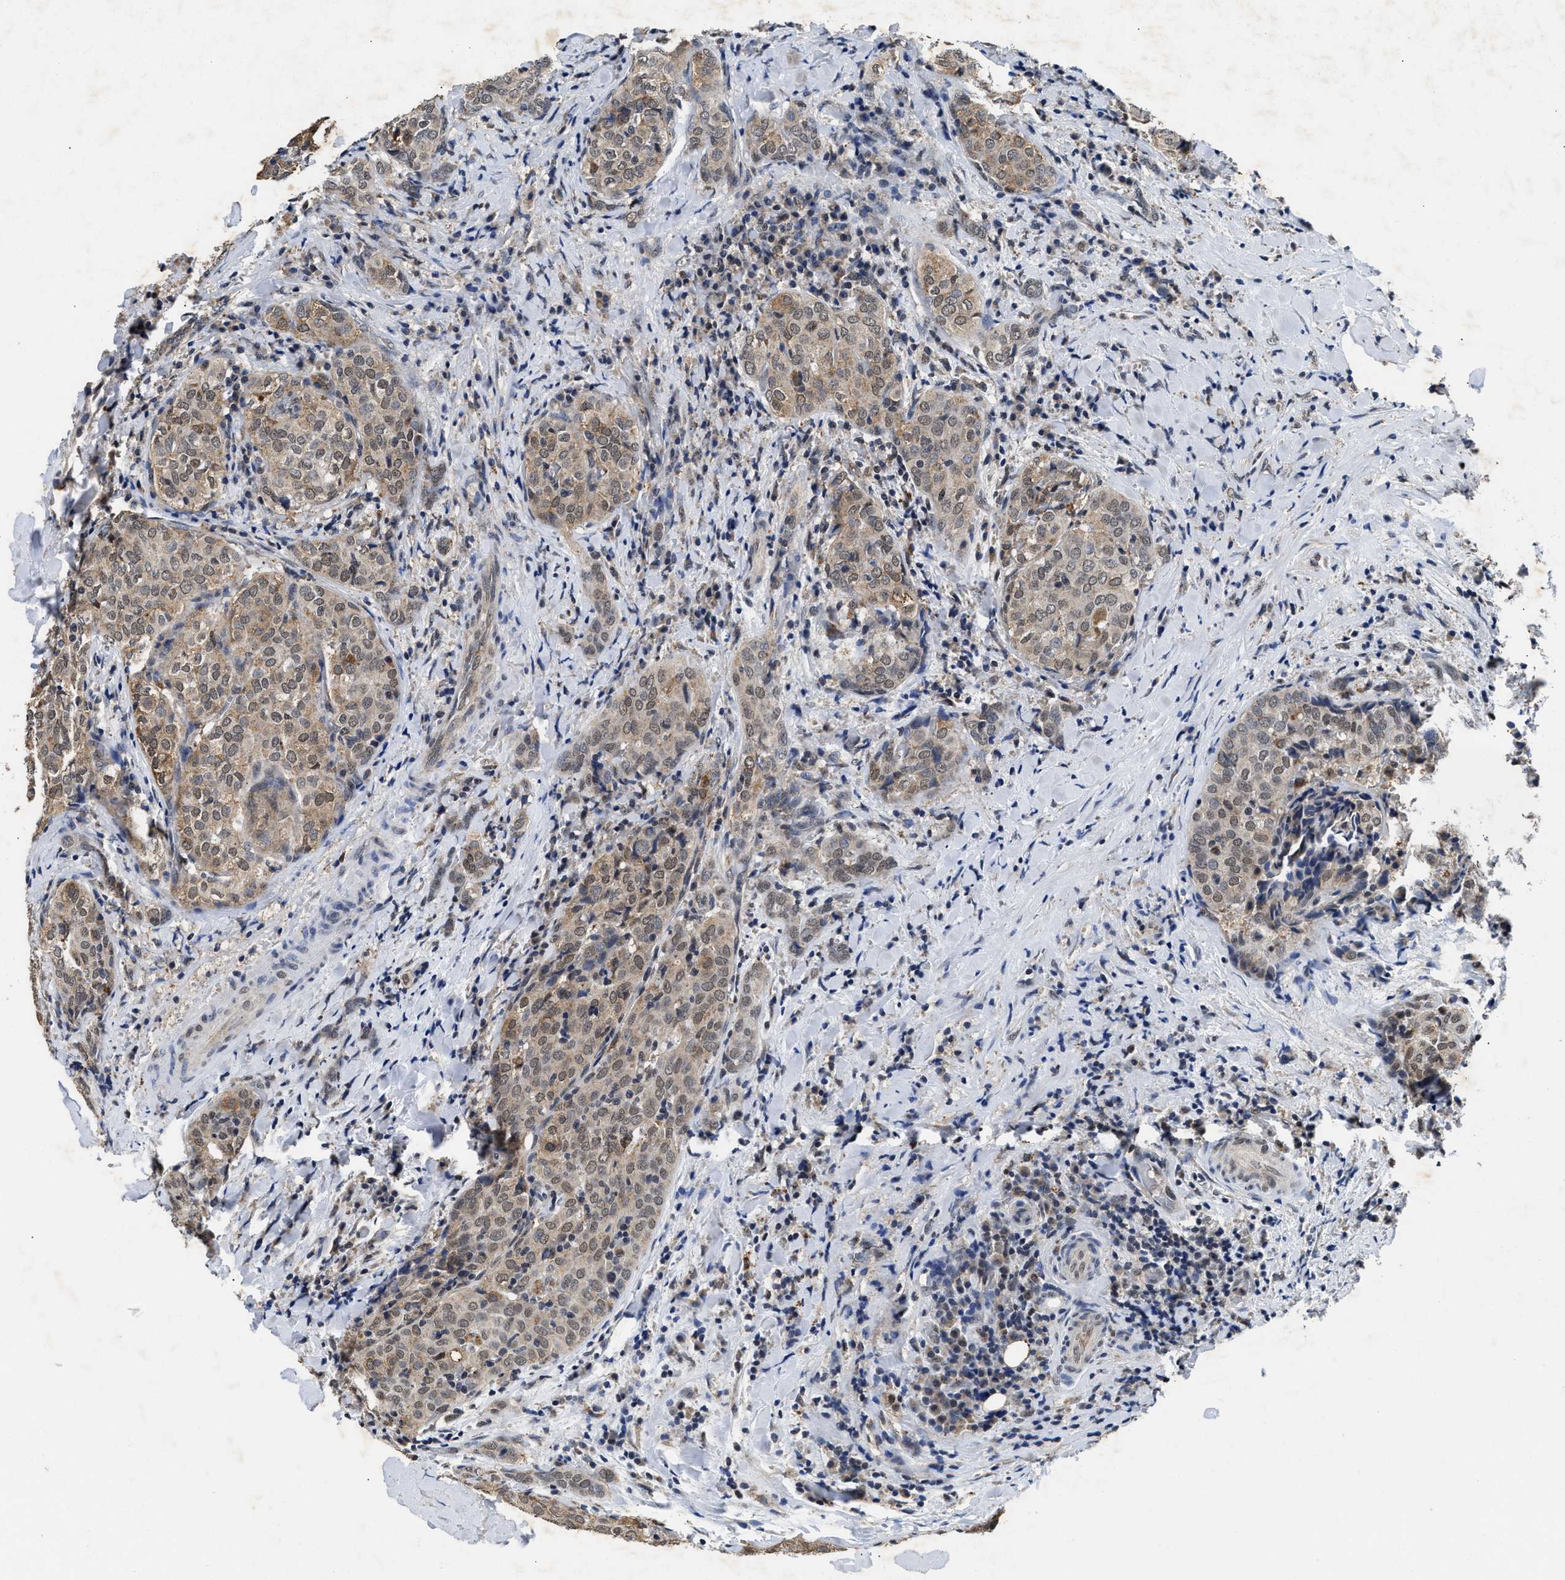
{"staining": {"intensity": "weak", "quantity": ">75%", "location": "cytoplasmic/membranous,nuclear"}, "tissue": "thyroid cancer", "cell_type": "Tumor cells", "image_type": "cancer", "snomed": [{"axis": "morphology", "description": "Normal tissue, NOS"}, {"axis": "morphology", "description": "Papillary adenocarcinoma, NOS"}, {"axis": "topography", "description": "Thyroid gland"}], "caption": "Brown immunohistochemical staining in thyroid cancer (papillary adenocarcinoma) shows weak cytoplasmic/membranous and nuclear positivity in about >75% of tumor cells. The staining was performed using DAB (3,3'-diaminobenzidine) to visualize the protein expression in brown, while the nuclei were stained in blue with hematoxylin (Magnification: 20x).", "gene": "ACOX1", "patient": {"sex": "female", "age": 30}}